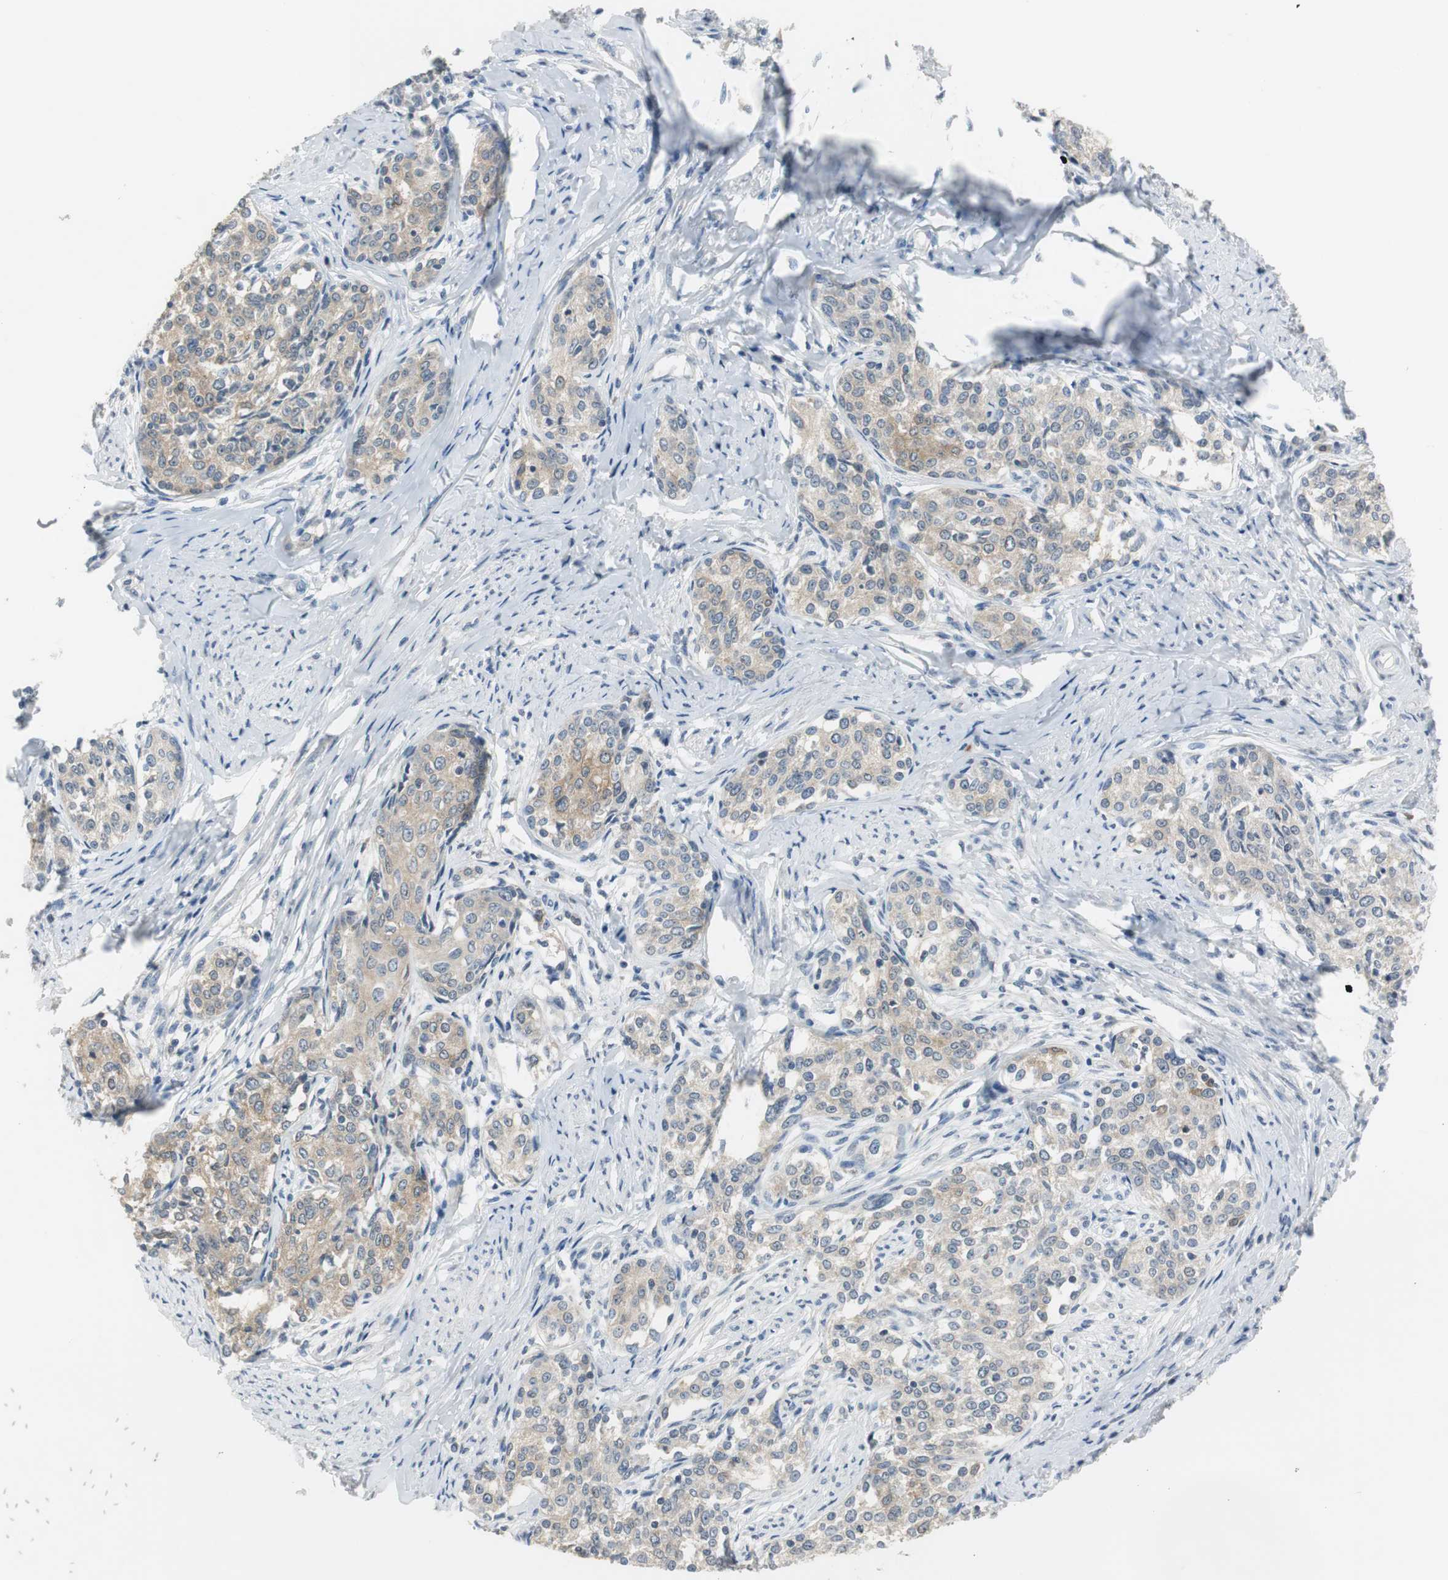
{"staining": {"intensity": "weak", "quantity": ">75%", "location": "cytoplasmic/membranous"}, "tissue": "cervical cancer", "cell_type": "Tumor cells", "image_type": "cancer", "snomed": [{"axis": "morphology", "description": "Squamous cell carcinoma, NOS"}, {"axis": "morphology", "description": "Adenocarcinoma, NOS"}, {"axis": "topography", "description": "Cervix"}], "caption": "There is low levels of weak cytoplasmic/membranous positivity in tumor cells of squamous cell carcinoma (cervical), as demonstrated by immunohistochemical staining (brown color).", "gene": "MSTO1", "patient": {"sex": "female", "age": 52}}